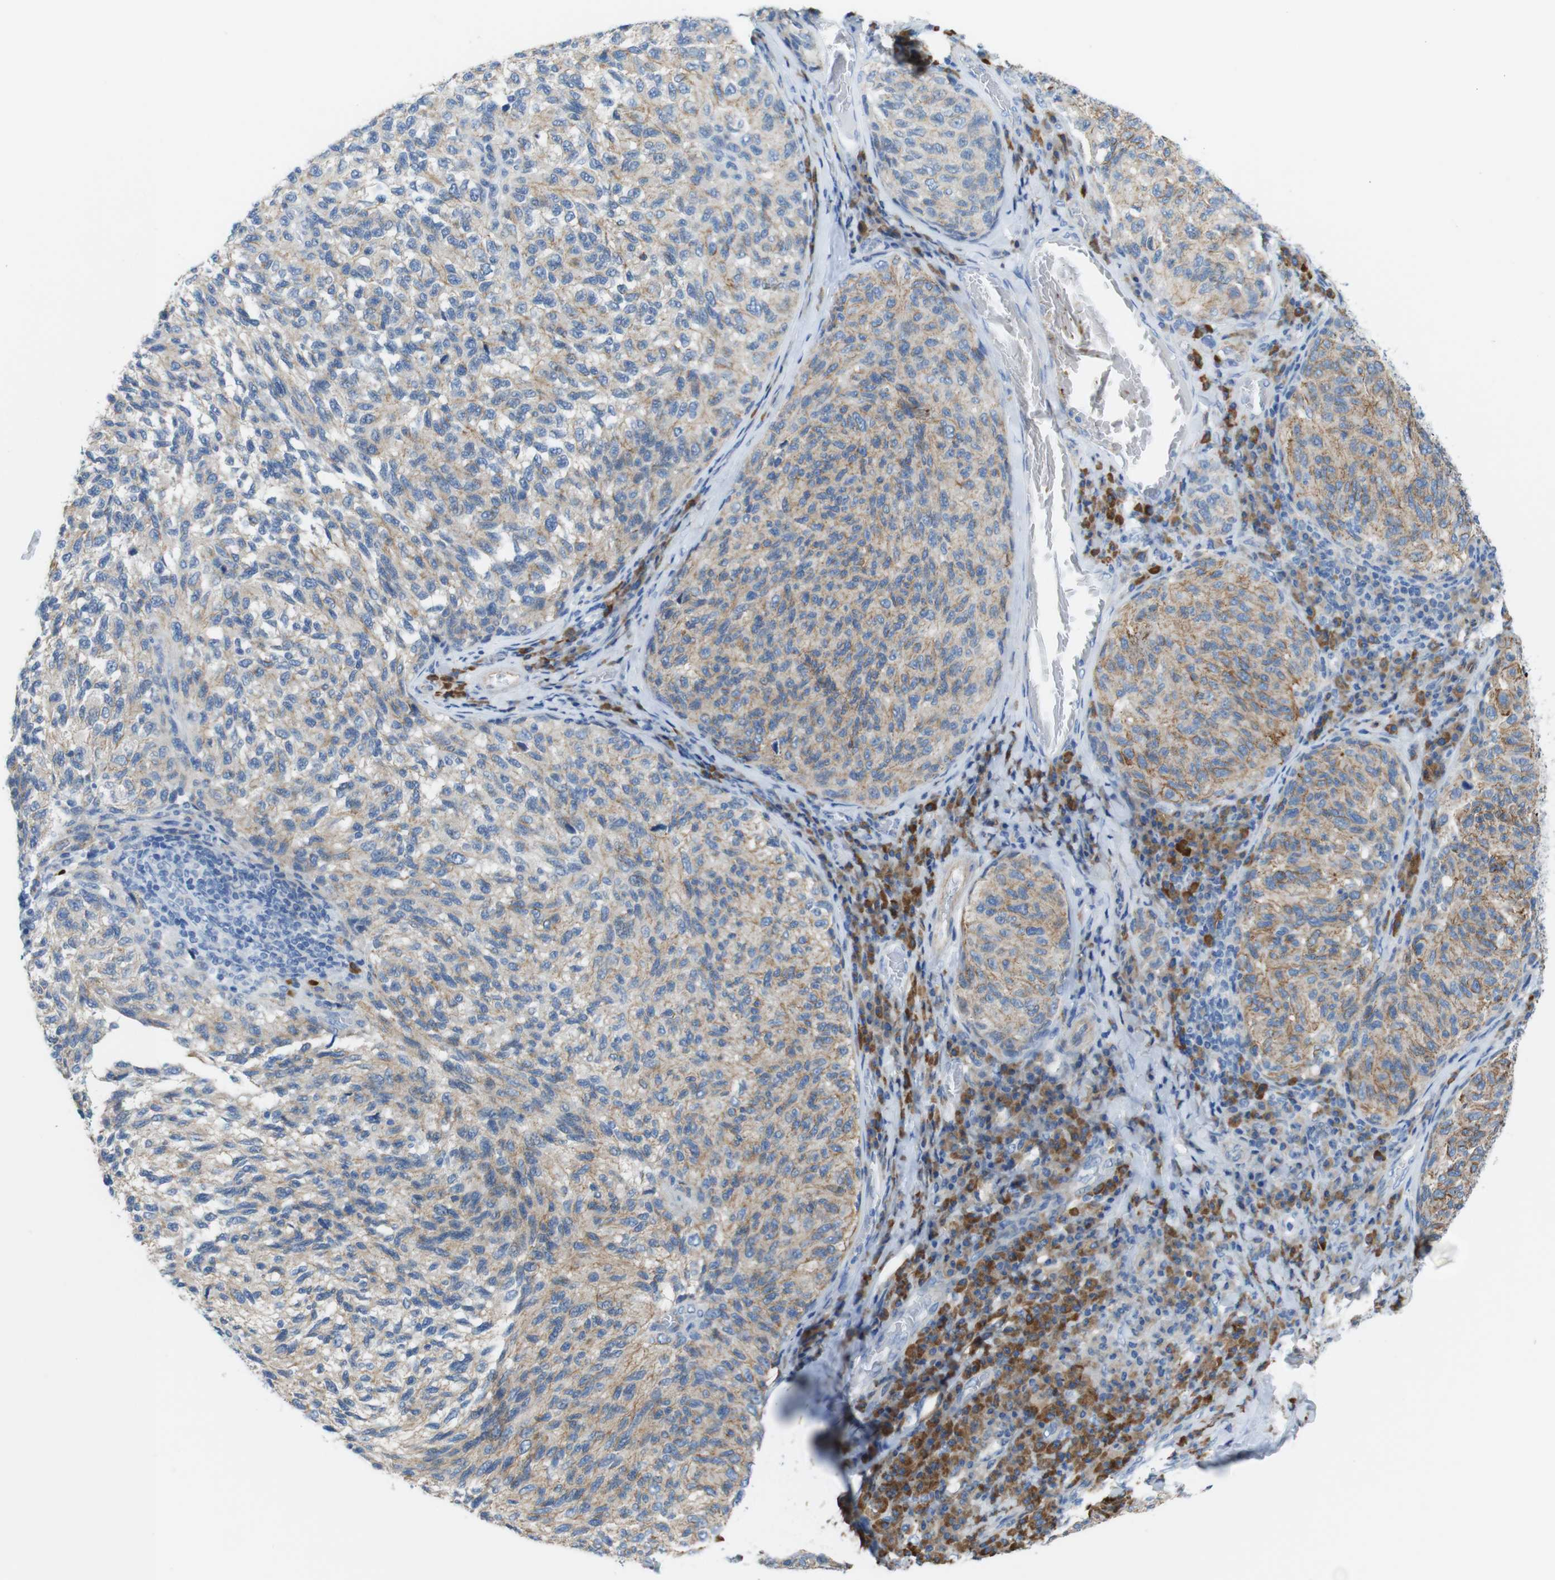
{"staining": {"intensity": "moderate", "quantity": "25%-75%", "location": "cytoplasmic/membranous"}, "tissue": "melanoma", "cell_type": "Tumor cells", "image_type": "cancer", "snomed": [{"axis": "morphology", "description": "Malignant melanoma, NOS"}, {"axis": "topography", "description": "Skin"}], "caption": "Melanoma tissue demonstrates moderate cytoplasmic/membranous expression in about 25%-75% of tumor cells, visualized by immunohistochemistry.", "gene": "CLMN", "patient": {"sex": "female", "age": 73}}